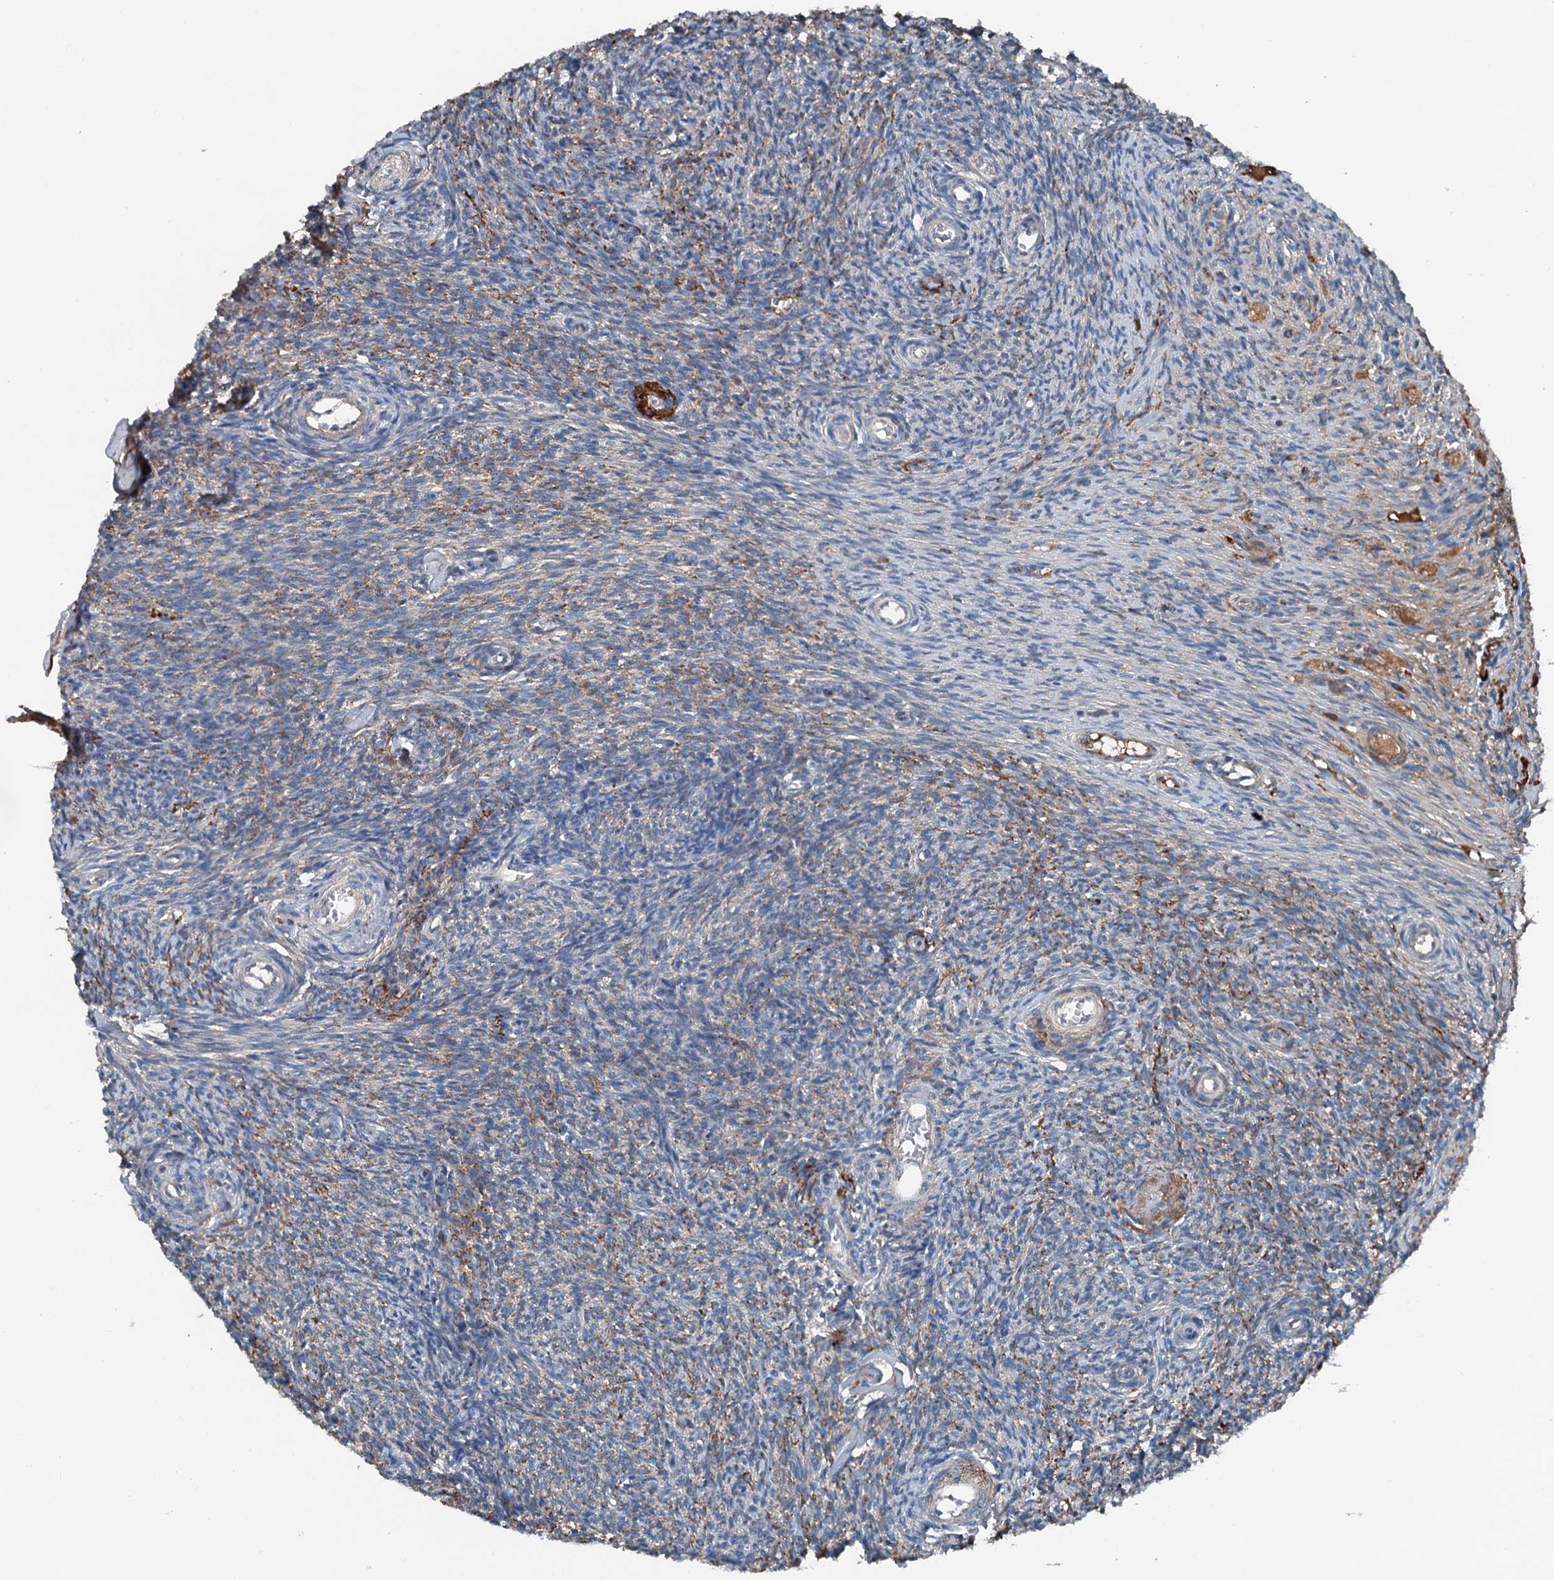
{"staining": {"intensity": "negative", "quantity": "none", "location": "none"}, "tissue": "ovary", "cell_type": "Ovarian stroma cells", "image_type": "normal", "snomed": [{"axis": "morphology", "description": "Normal tissue, NOS"}, {"axis": "topography", "description": "Ovary"}], "caption": "Immunohistochemistry histopathology image of normal ovary: human ovary stained with DAB (3,3'-diaminobenzidine) shows no significant protein expression in ovarian stroma cells.", "gene": "PDSS1", "patient": {"sex": "female", "age": 44}}